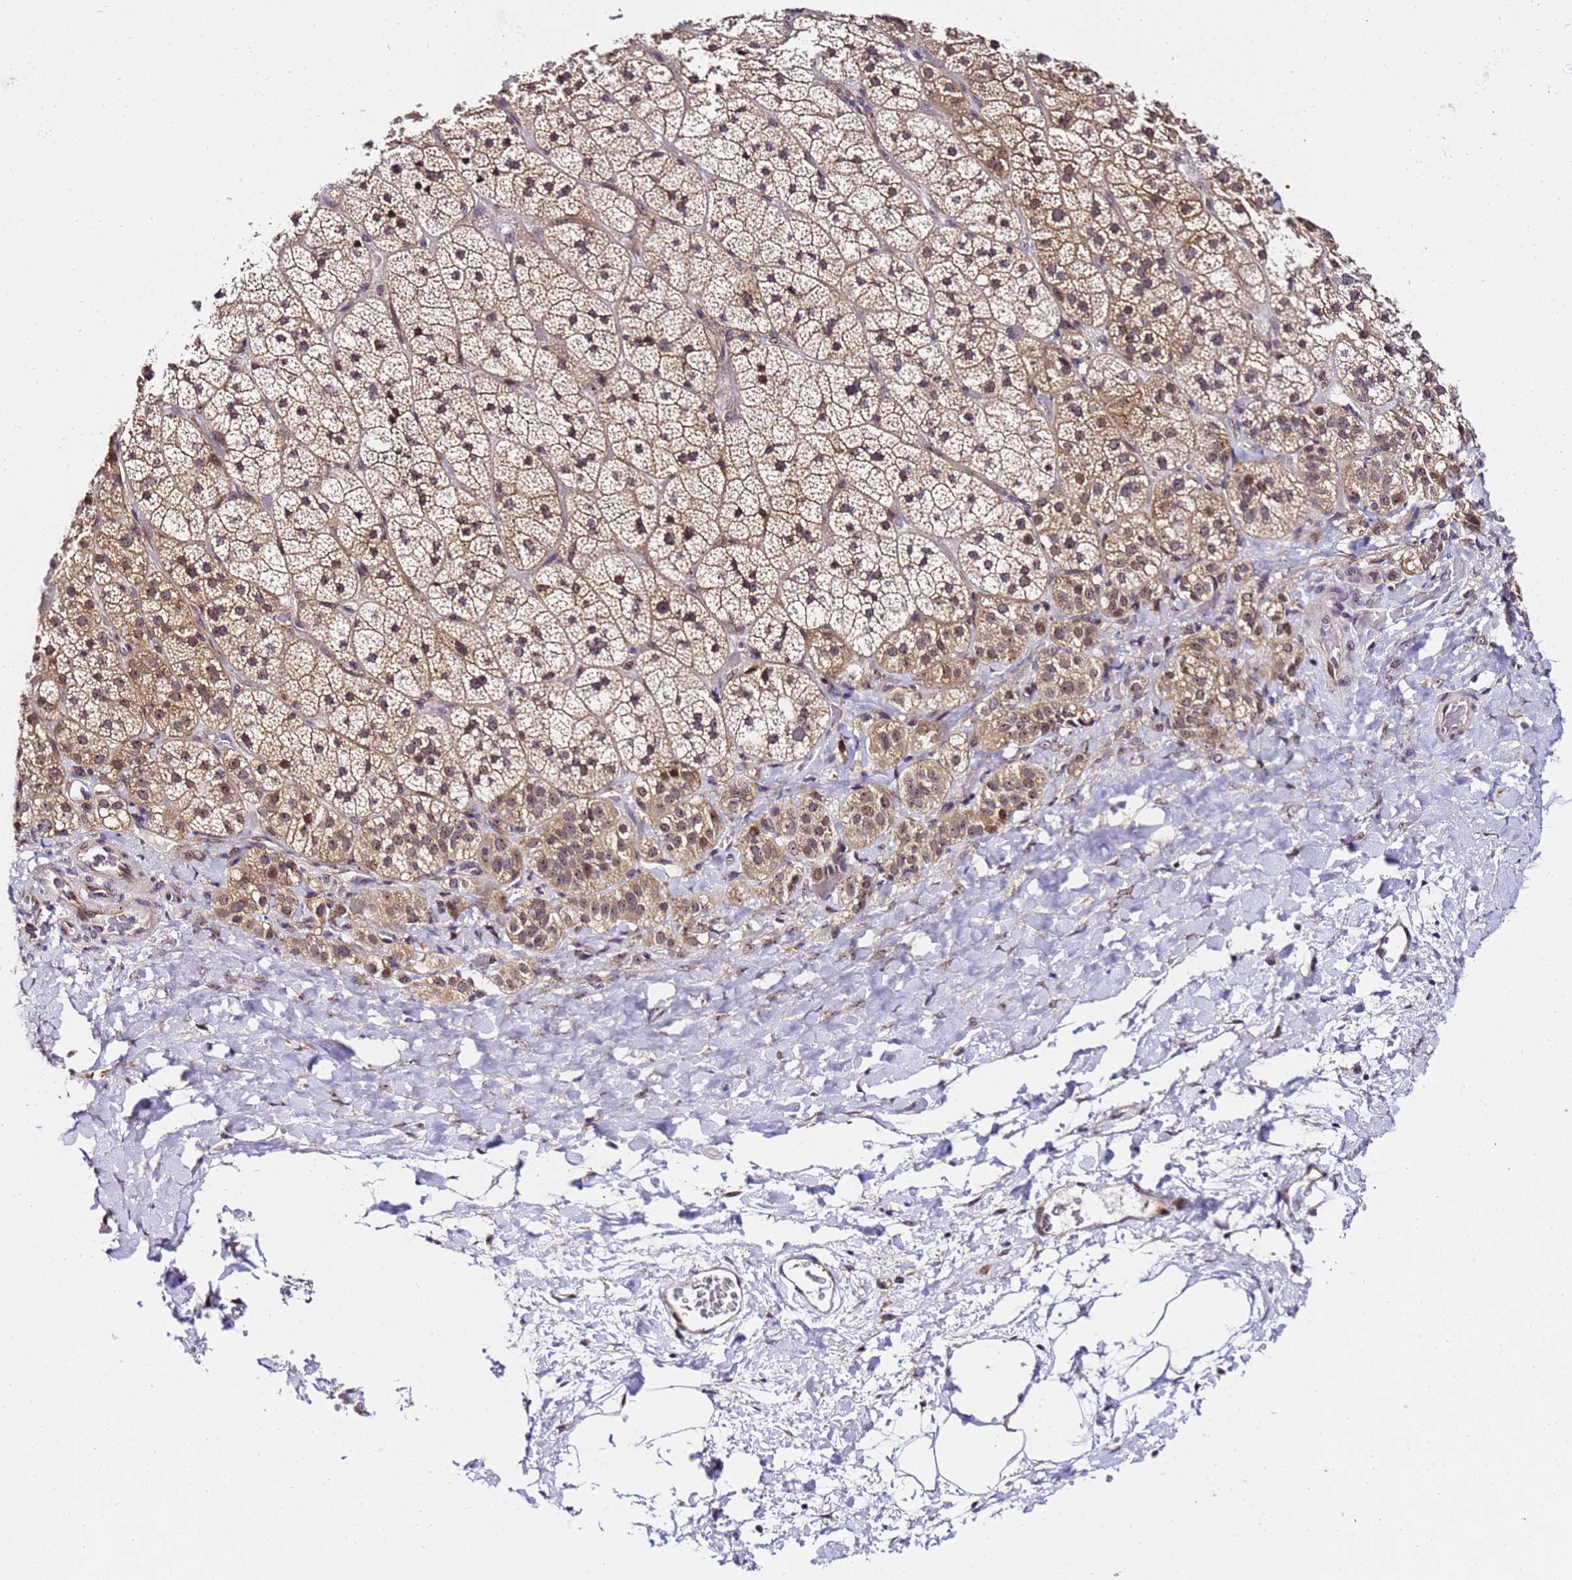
{"staining": {"intensity": "moderate", "quantity": ">75%", "location": "cytoplasmic/membranous,nuclear"}, "tissue": "adrenal gland", "cell_type": "Glandular cells", "image_type": "normal", "snomed": [{"axis": "morphology", "description": "Normal tissue, NOS"}, {"axis": "topography", "description": "Adrenal gland"}], "caption": "Moderate cytoplasmic/membranous,nuclear staining is identified in about >75% of glandular cells in normal adrenal gland. Using DAB (3,3'-diaminobenzidine) (brown) and hematoxylin (blue) stains, captured at high magnification using brightfield microscopy.", "gene": "SLX4IP", "patient": {"sex": "male", "age": 57}}